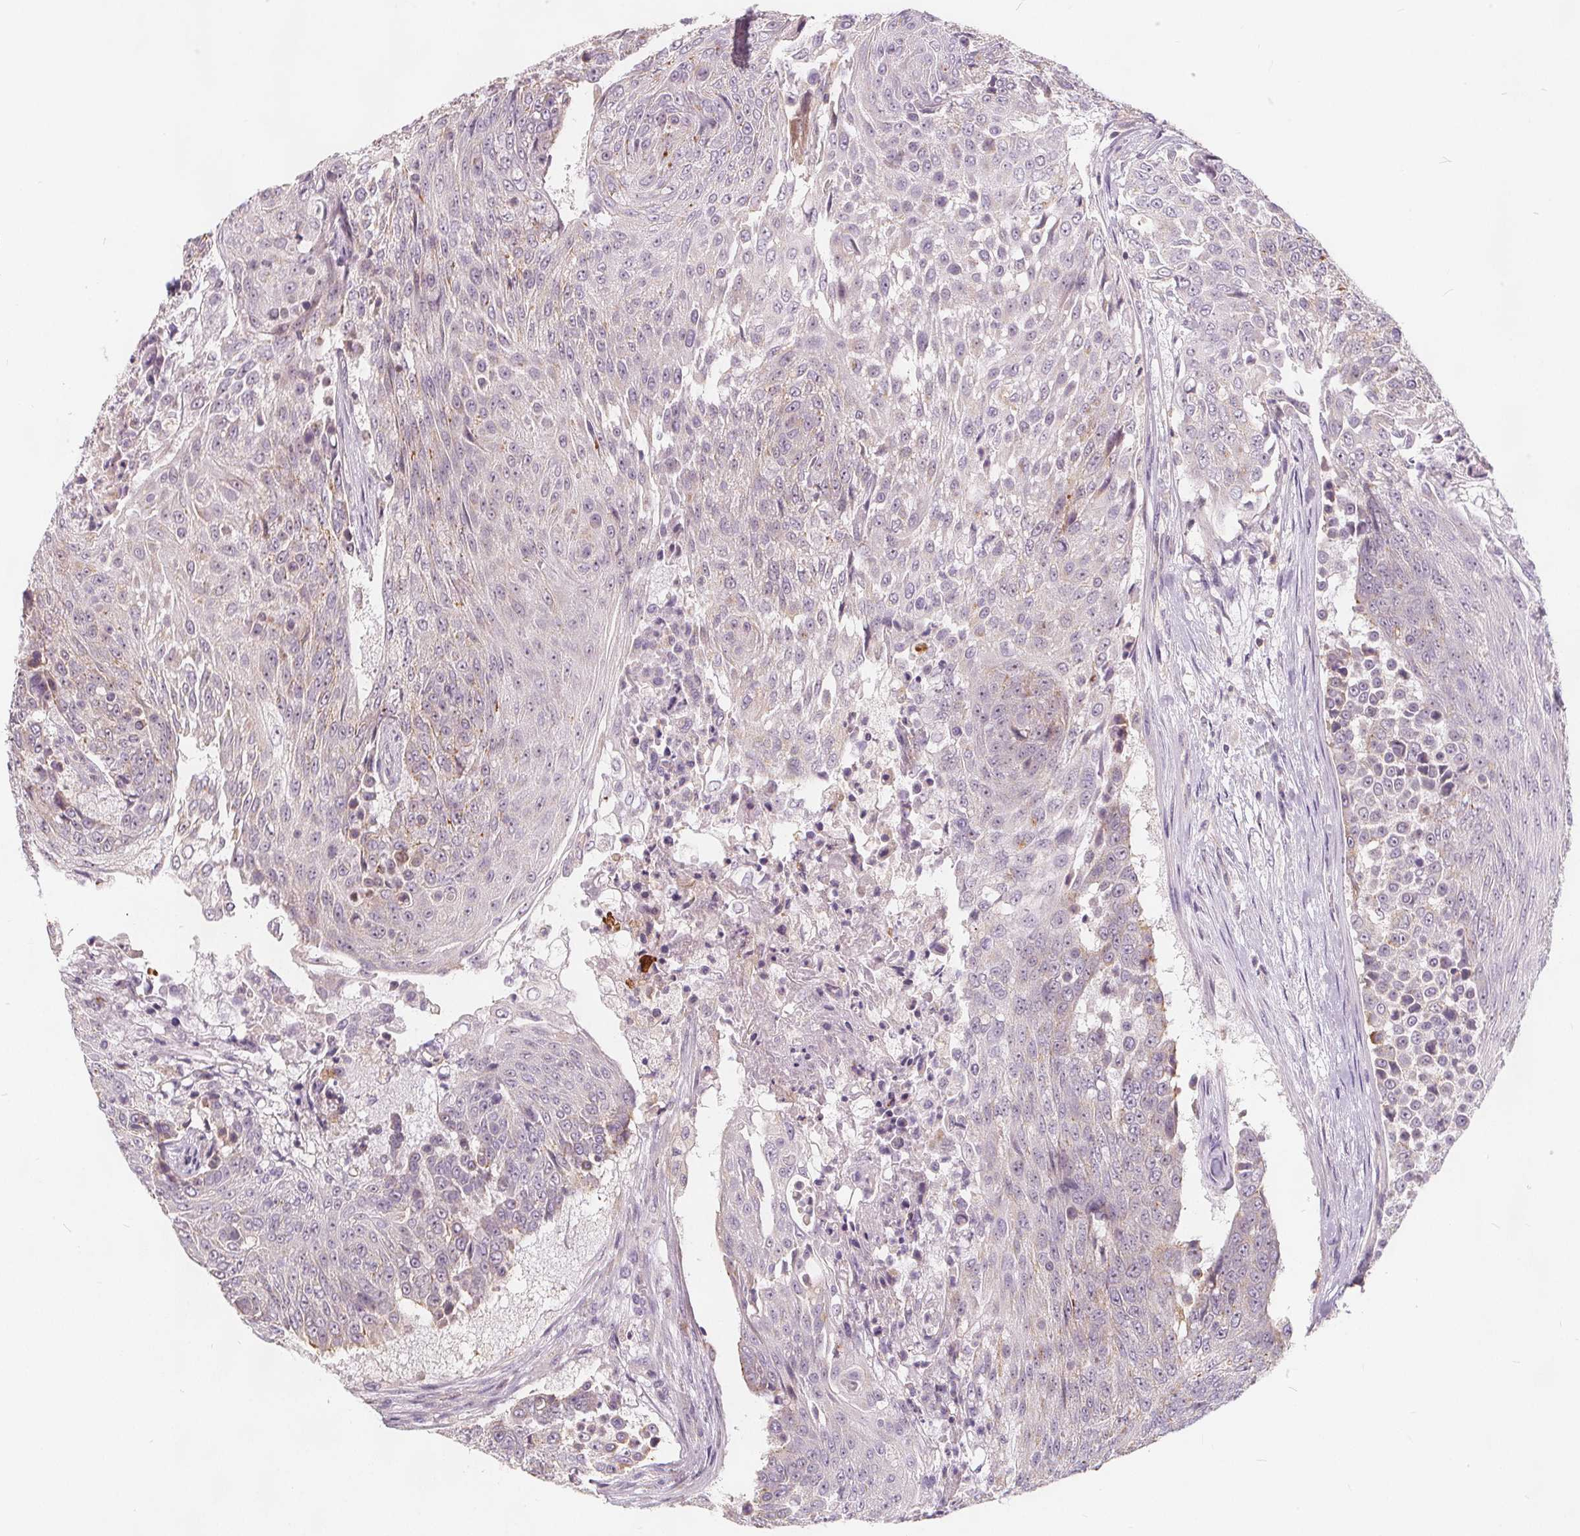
{"staining": {"intensity": "negative", "quantity": "none", "location": "none"}, "tissue": "urothelial cancer", "cell_type": "Tumor cells", "image_type": "cancer", "snomed": [{"axis": "morphology", "description": "Urothelial carcinoma, High grade"}, {"axis": "topography", "description": "Urinary bladder"}], "caption": "IHC image of human urothelial cancer stained for a protein (brown), which shows no expression in tumor cells. The staining is performed using DAB brown chromogen with nuclei counter-stained in using hematoxylin.", "gene": "DRC3", "patient": {"sex": "female", "age": 63}}